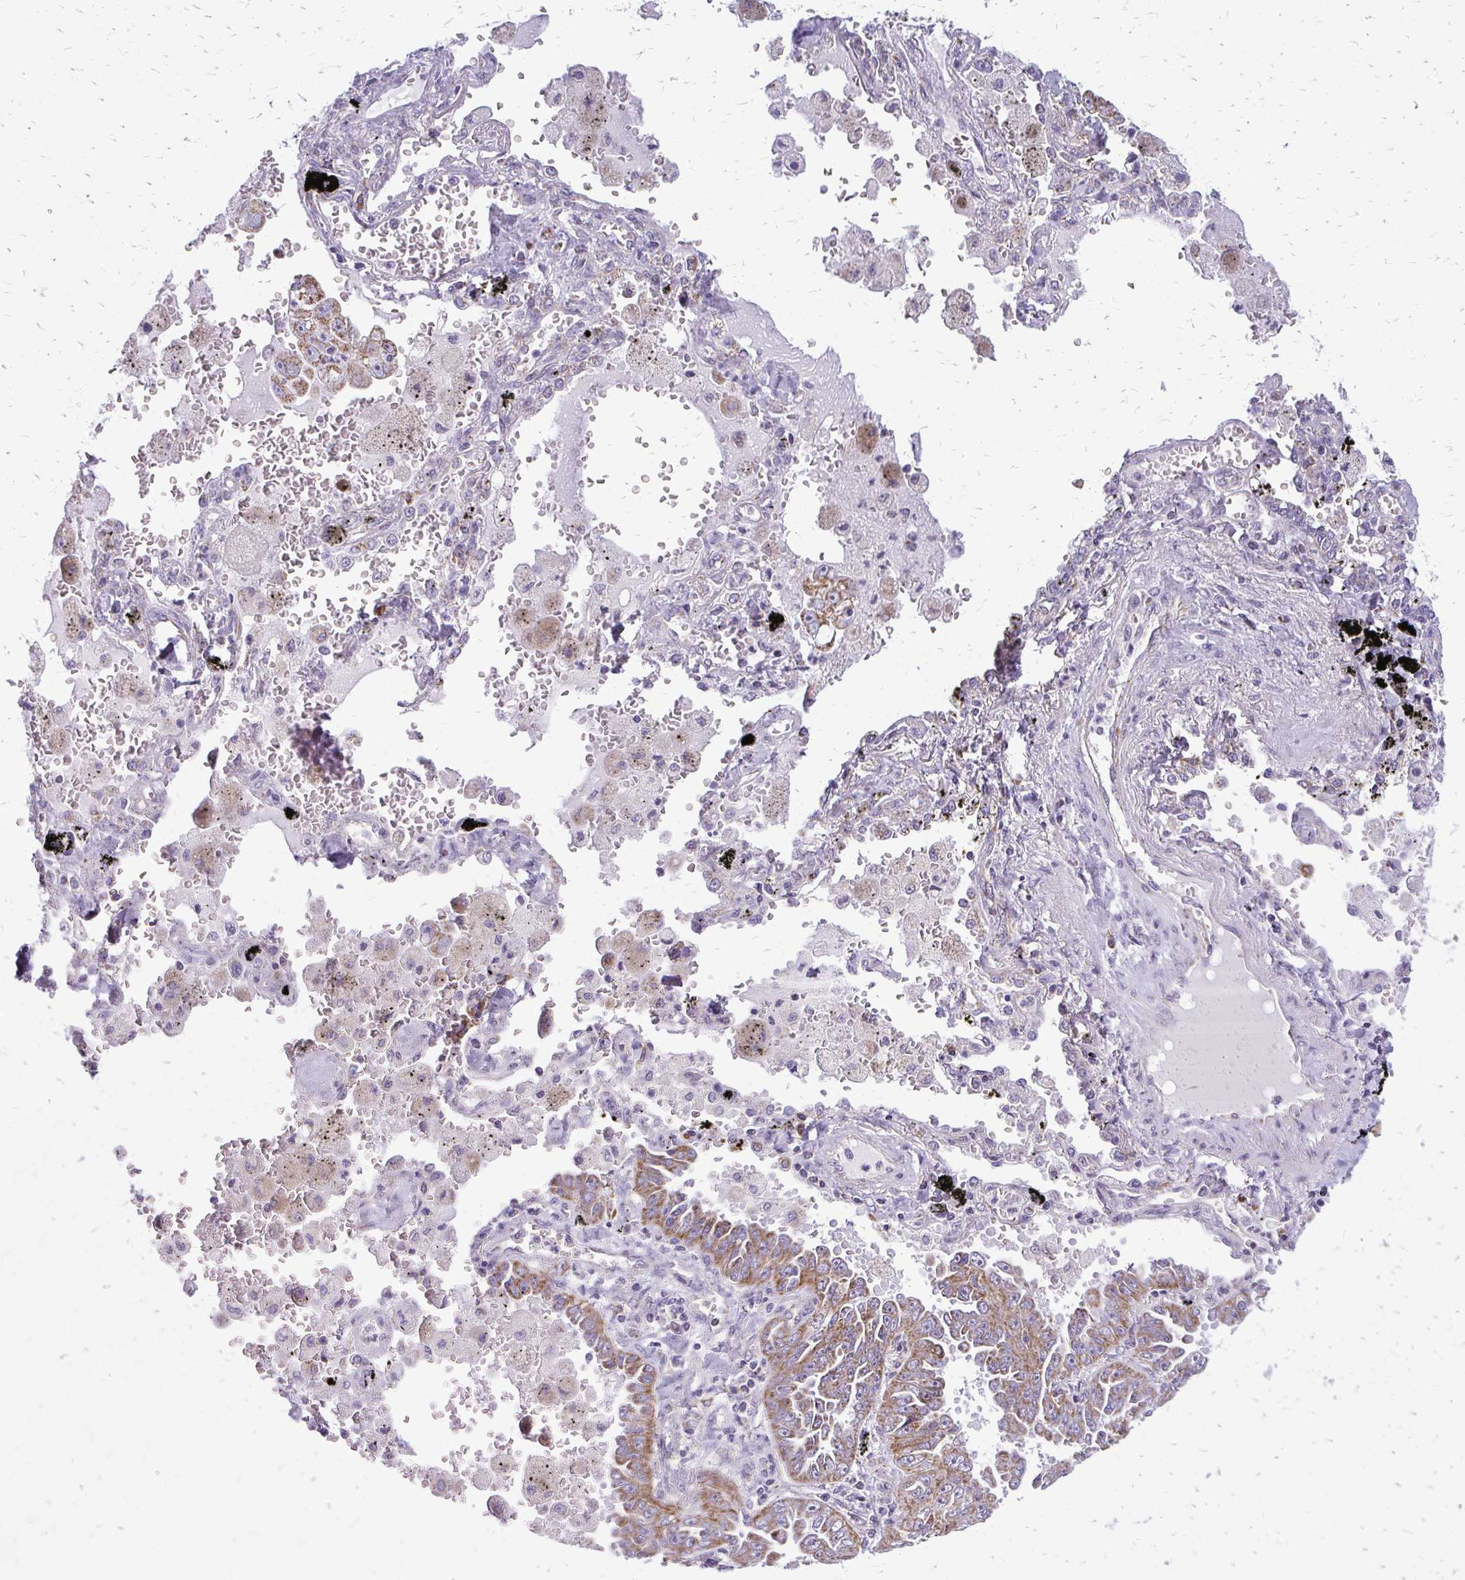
{"staining": {"intensity": "moderate", "quantity": ">75%", "location": "cytoplasmic/membranous"}, "tissue": "lung cancer", "cell_type": "Tumor cells", "image_type": "cancer", "snomed": [{"axis": "morphology", "description": "Adenocarcinoma, NOS"}, {"axis": "topography", "description": "Lung"}], "caption": "About >75% of tumor cells in lung cancer (adenocarcinoma) display moderate cytoplasmic/membranous protein staining as visualized by brown immunohistochemical staining.", "gene": "IFIT1", "patient": {"sex": "female", "age": 52}}